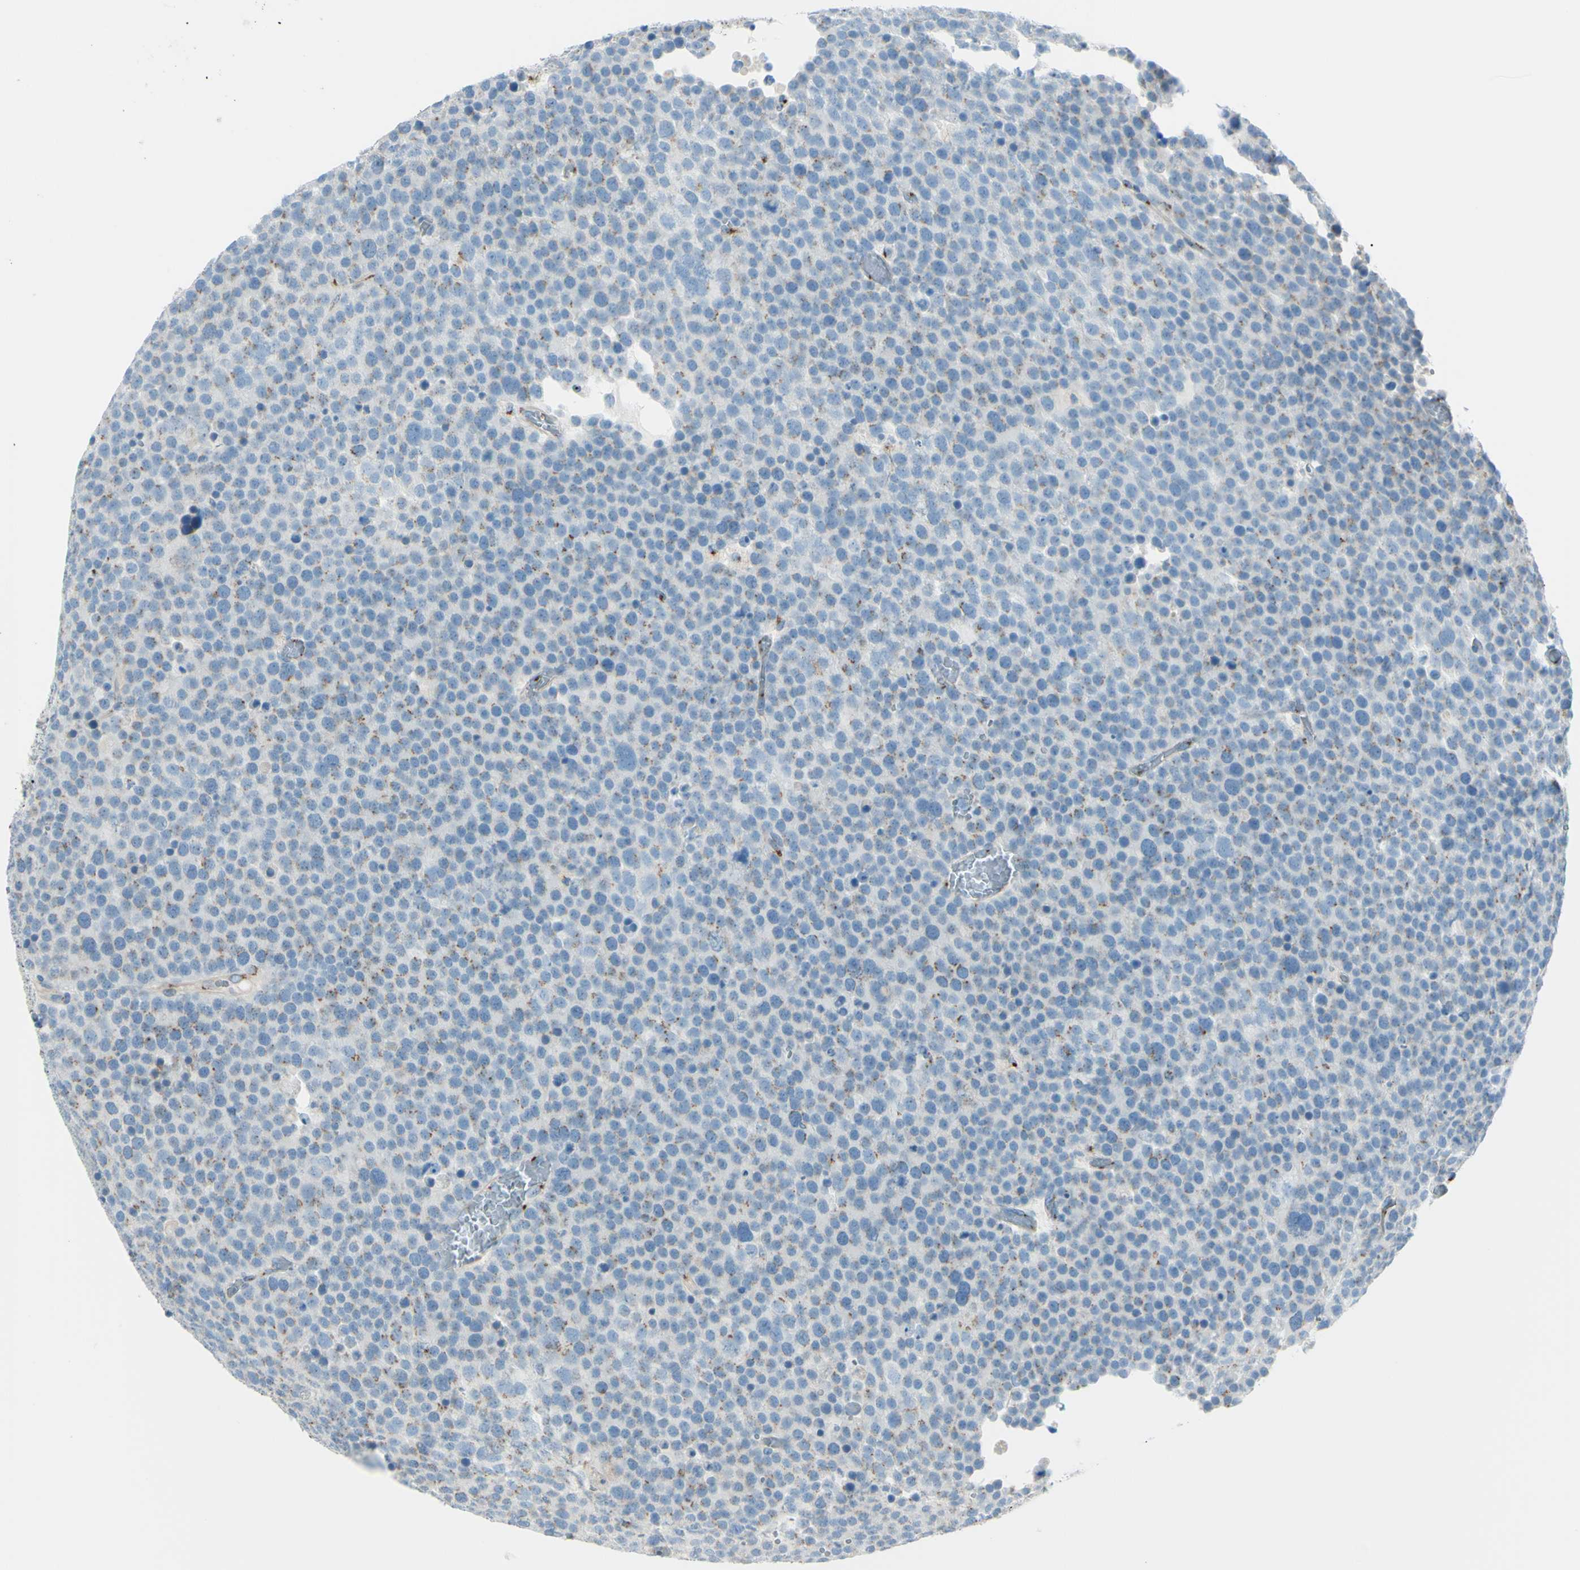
{"staining": {"intensity": "weak", "quantity": "<25%", "location": "cytoplasmic/membranous"}, "tissue": "testis cancer", "cell_type": "Tumor cells", "image_type": "cancer", "snomed": [{"axis": "morphology", "description": "Seminoma, NOS"}, {"axis": "topography", "description": "Testis"}], "caption": "The image shows no staining of tumor cells in seminoma (testis). (DAB immunohistochemistry with hematoxylin counter stain).", "gene": "B4GALT1", "patient": {"sex": "male", "age": 71}}